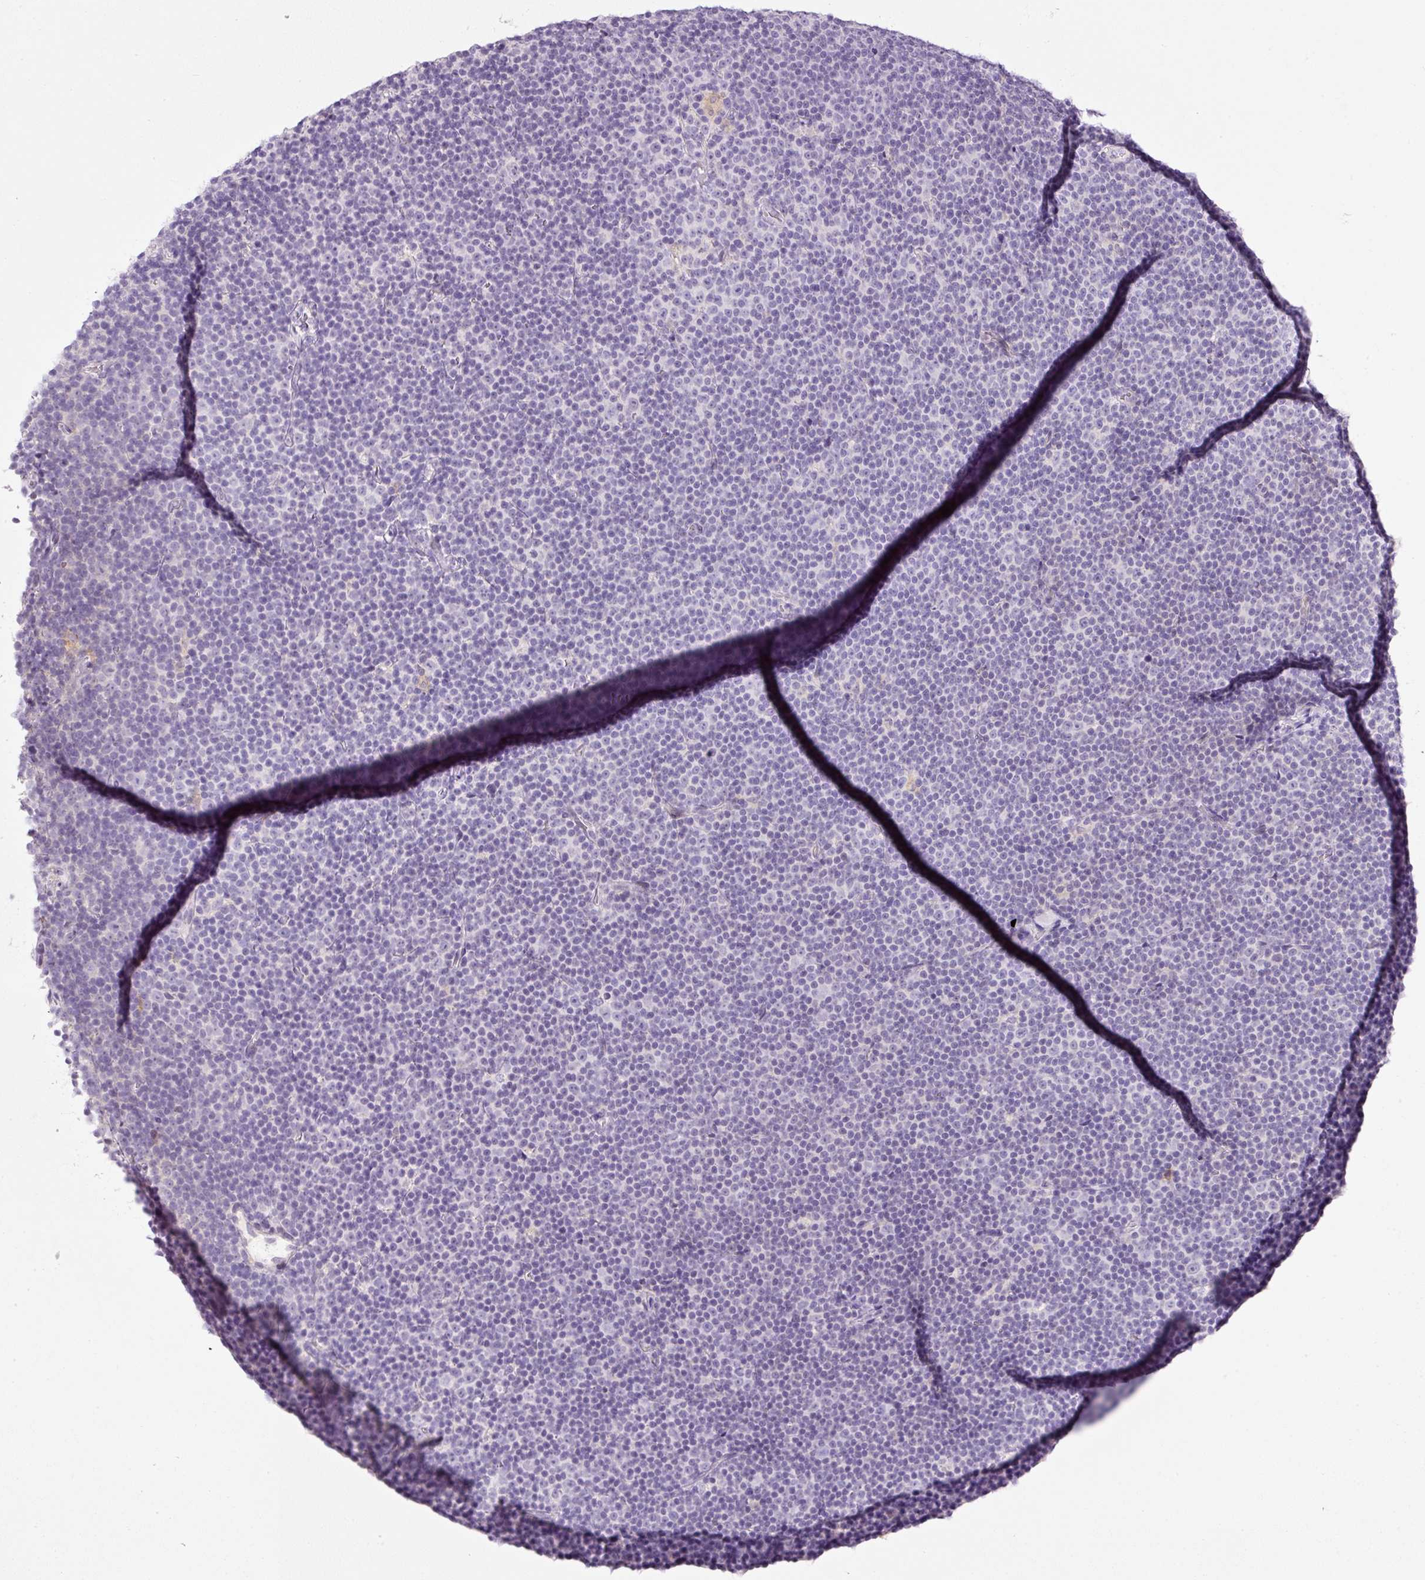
{"staining": {"intensity": "negative", "quantity": "none", "location": "none"}, "tissue": "lymphoma", "cell_type": "Tumor cells", "image_type": "cancer", "snomed": [{"axis": "morphology", "description": "Malignant lymphoma, non-Hodgkin's type, Low grade"}, {"axis": "topography", "description": "Lymph node"}], "caption": "Tumor cells show no significant staining in lymphoma. (DAB immunohistochemistry (IHC) visualized using brightfield microscopy, high magnification).", "gene": "SRC", "patient": {"sex": "female", "age": 67}}